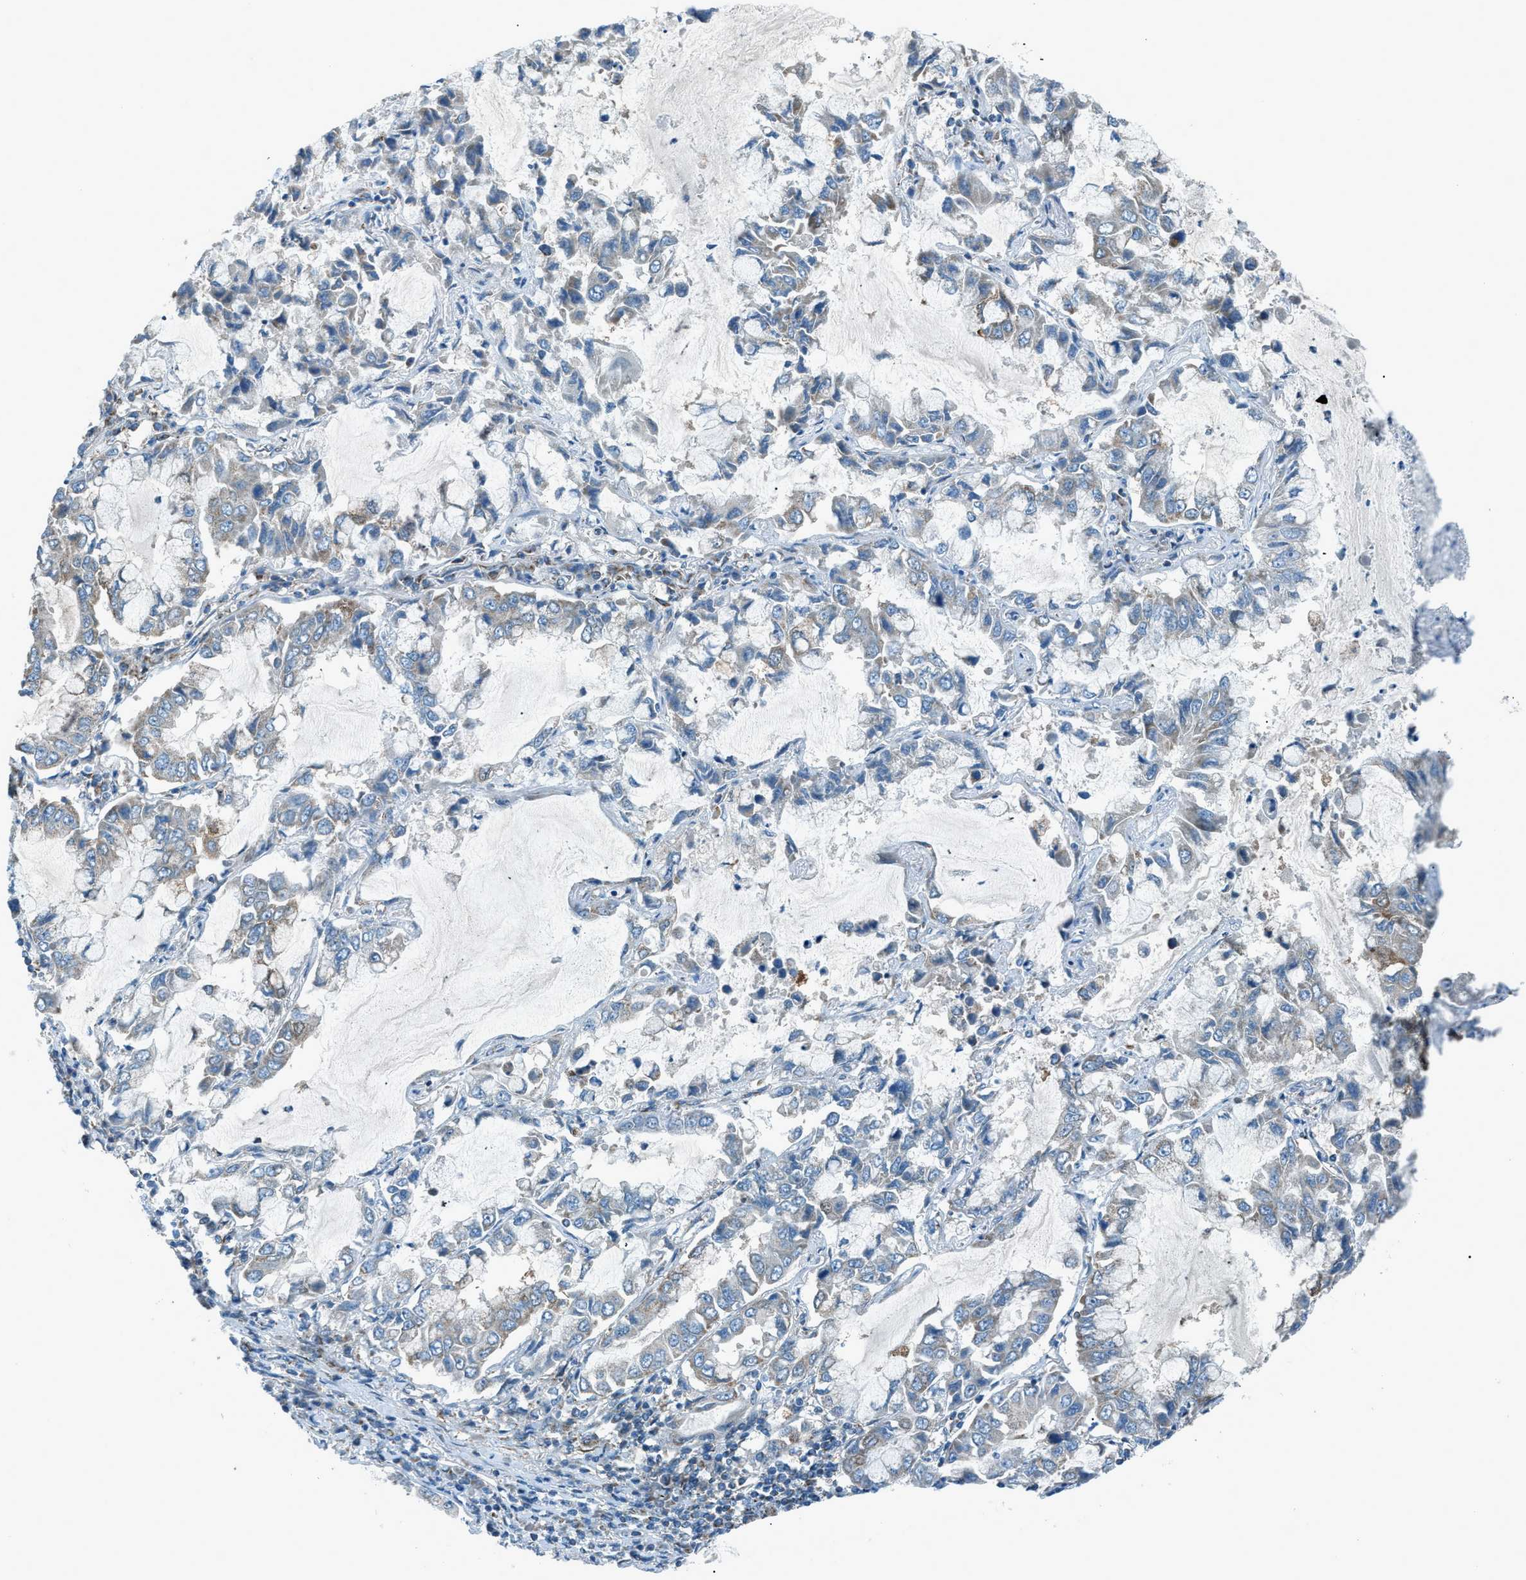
{"staining": {"intensity": "negative", "quantity": "none", "location": "none"}, "tissue": "lung cancer", "cell_type": "Tumor cells", "image_type": "cancer", "snomed": [{"axis": "morphology", "description": "Adenocarcinoma, NOS"}, {"axis": "topography", "description": "Lung"}], "caption": "Protein analysis of lung cancer demonstrates no significant positivity in tumor cells. (DAB immunohistochemistry with hematoxylin counter stain).", "gene": "PIGG", "patient": {"sex": "male", "age": 64}}